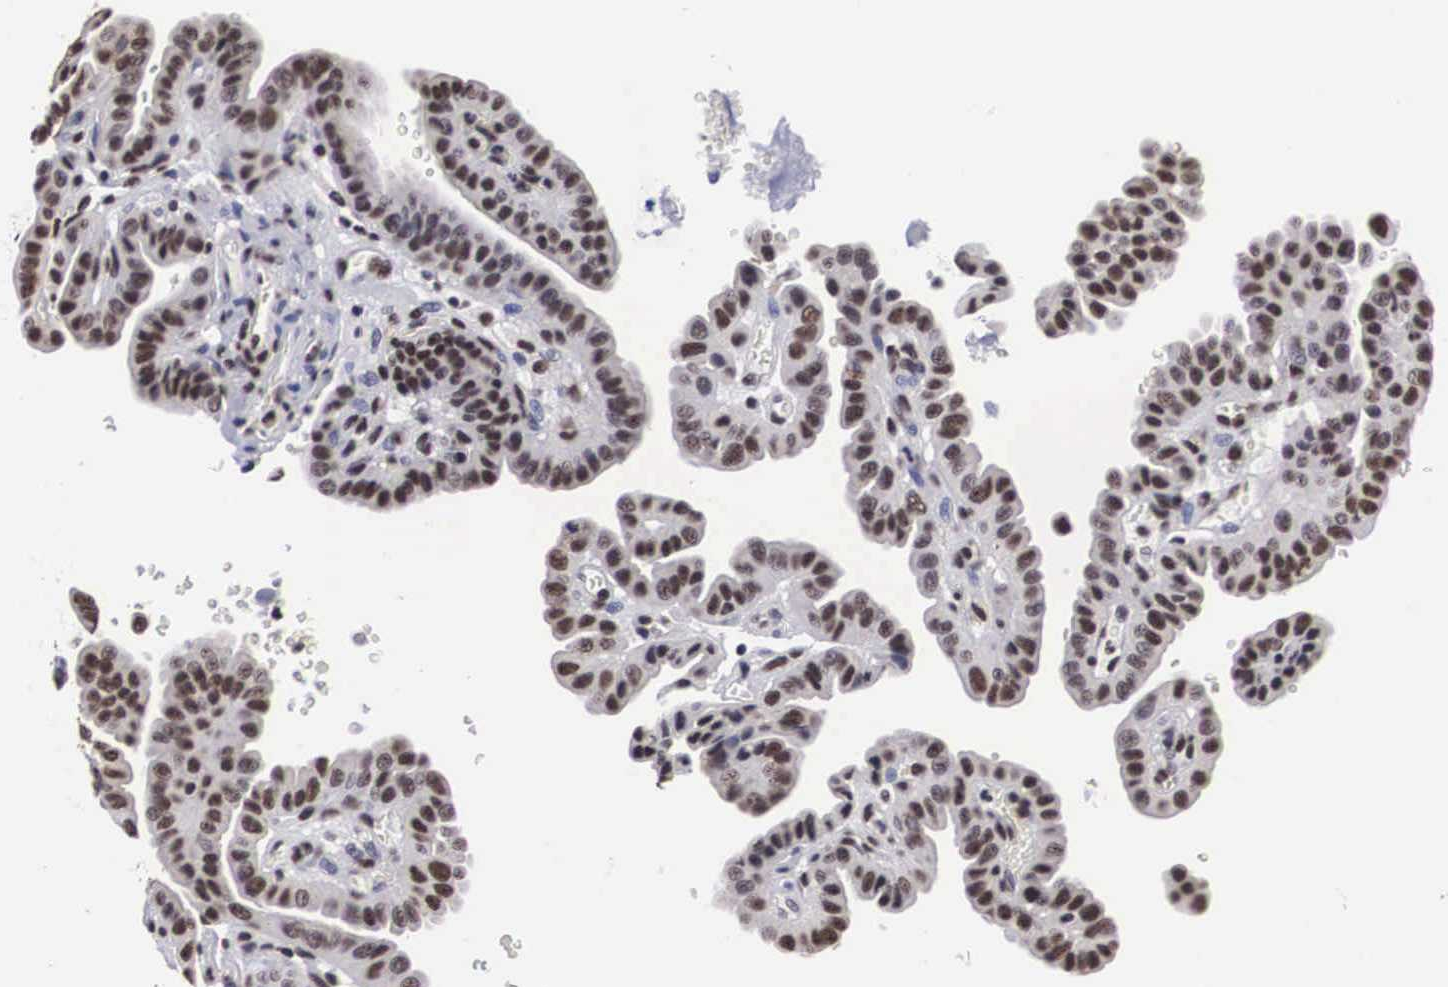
{"staining": {"intensity": "moderate", "quantity": ">75%", "location": "nuclear"}, "tissue": "thyroid cancer", "cell_type": "Tumor cells", "image_type": "cancer", "snomed": [{"axis": "morphology", "description": "Papillary adenocarcinoma, NOS"}, {"axis": "topography", "description": "Thyroid gland"}], "caption": "About >75% of tumor cells in human thyroid papillary adenocarcinoma display moderate nuclear protein expression as visualized by brown immunohistochemical staining.", "gene": "ACIN1", "patient": {"sex": "male", "age": 87}}